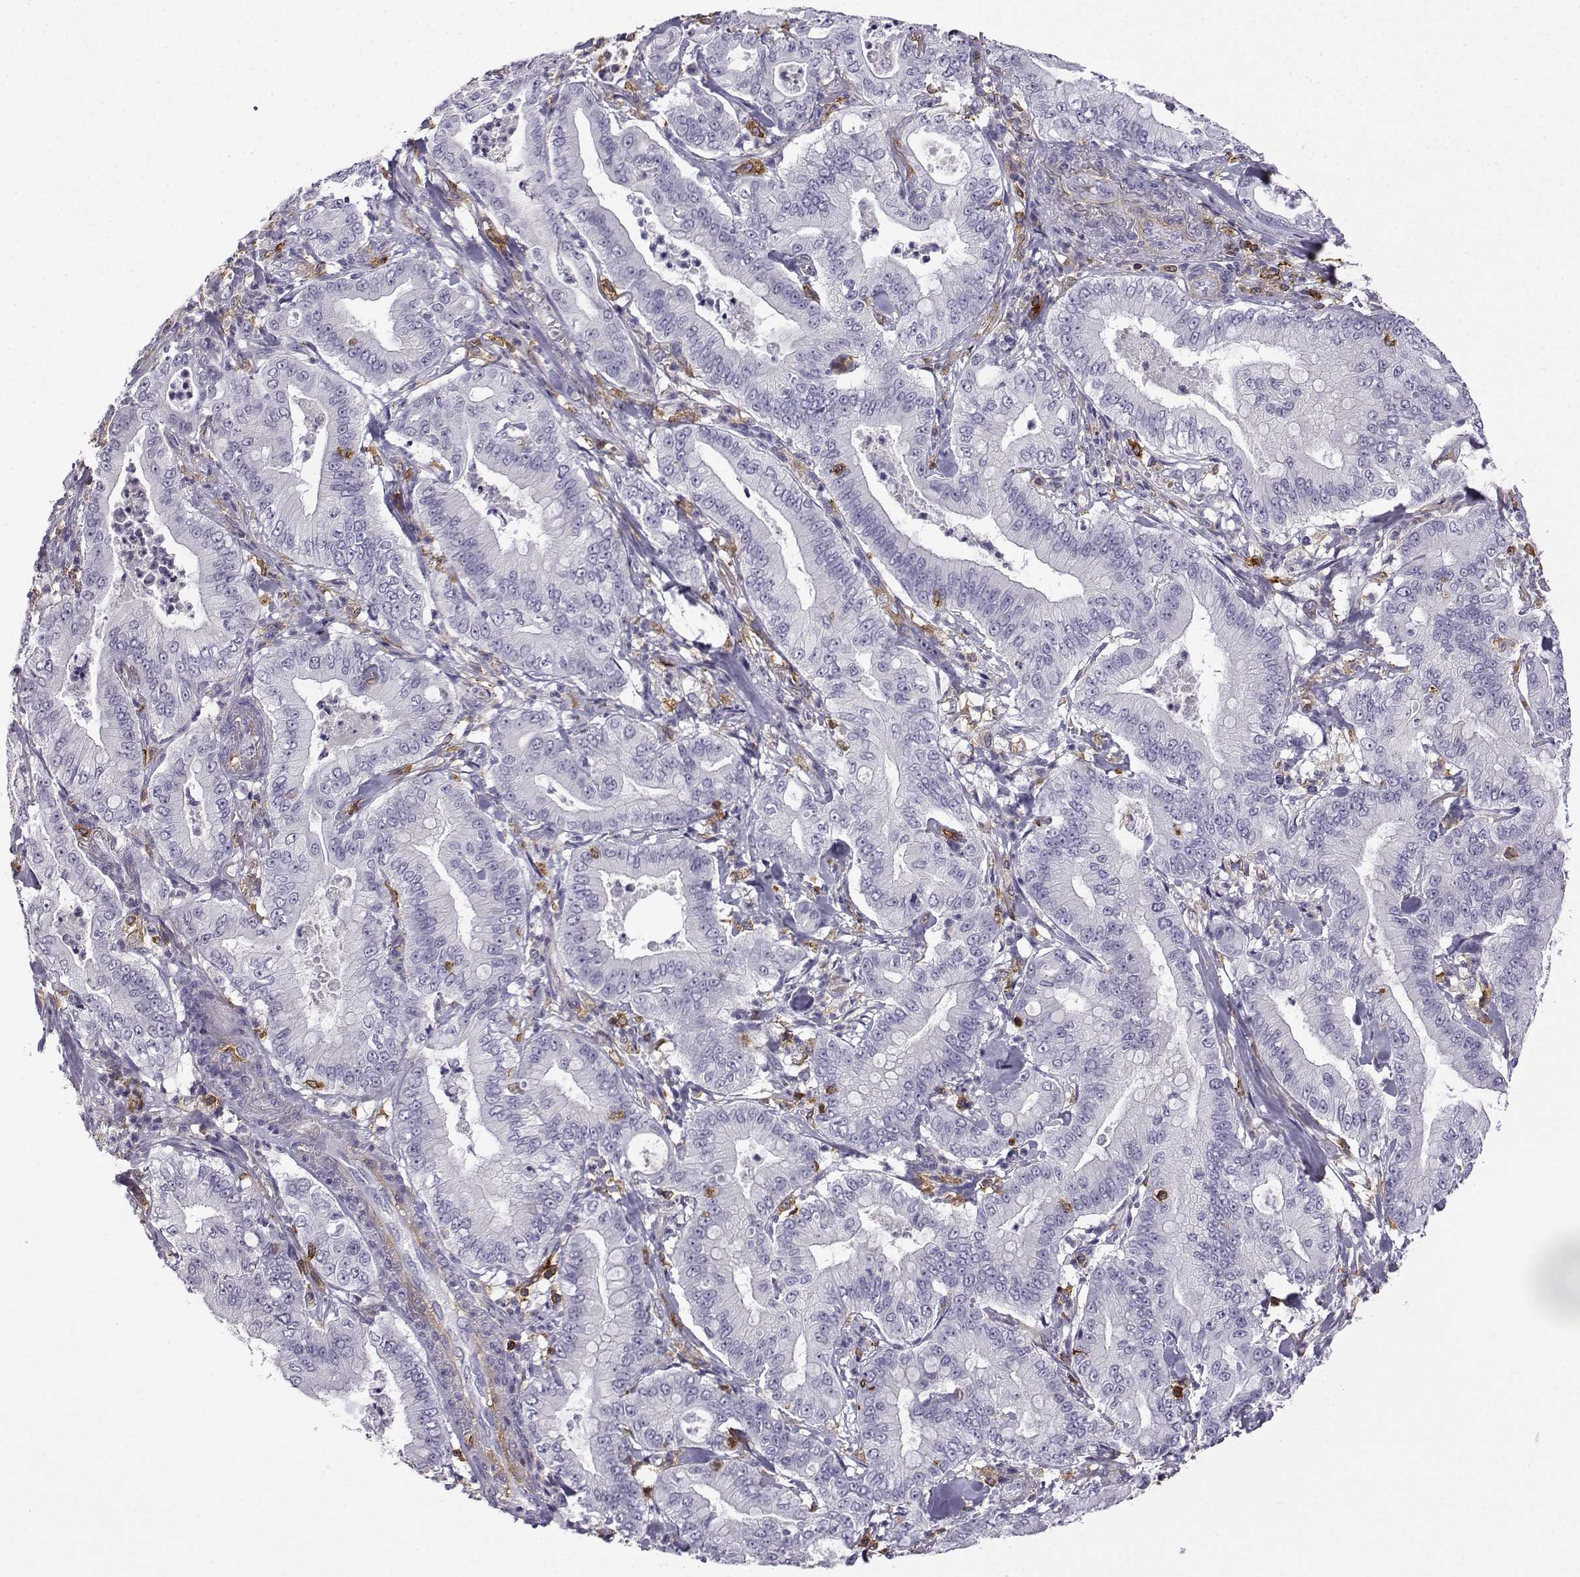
{"staining": {"intensity": "negative", "quantity": "none", "location": "none"}, "tissue": "pancreatic cancer", "cell_type": "Tumor cells", "image_type": "cancer", "snomed": [{"axis": "morphology", "description": "Adenocarcinoma, NOS"}, {"axis": "topography", "description": "Pancreas"}], "caption": "Immunohistochemistry of pancreatic adenocarcinoma exhibits no staining in tumor cells. Brightfield microscopy of IHC stained with DAB (brown) and hematoxylin (blue), captured at high magnification.", "gene": "DOCK10", "patient": {"sex": "male", "age": 71}}